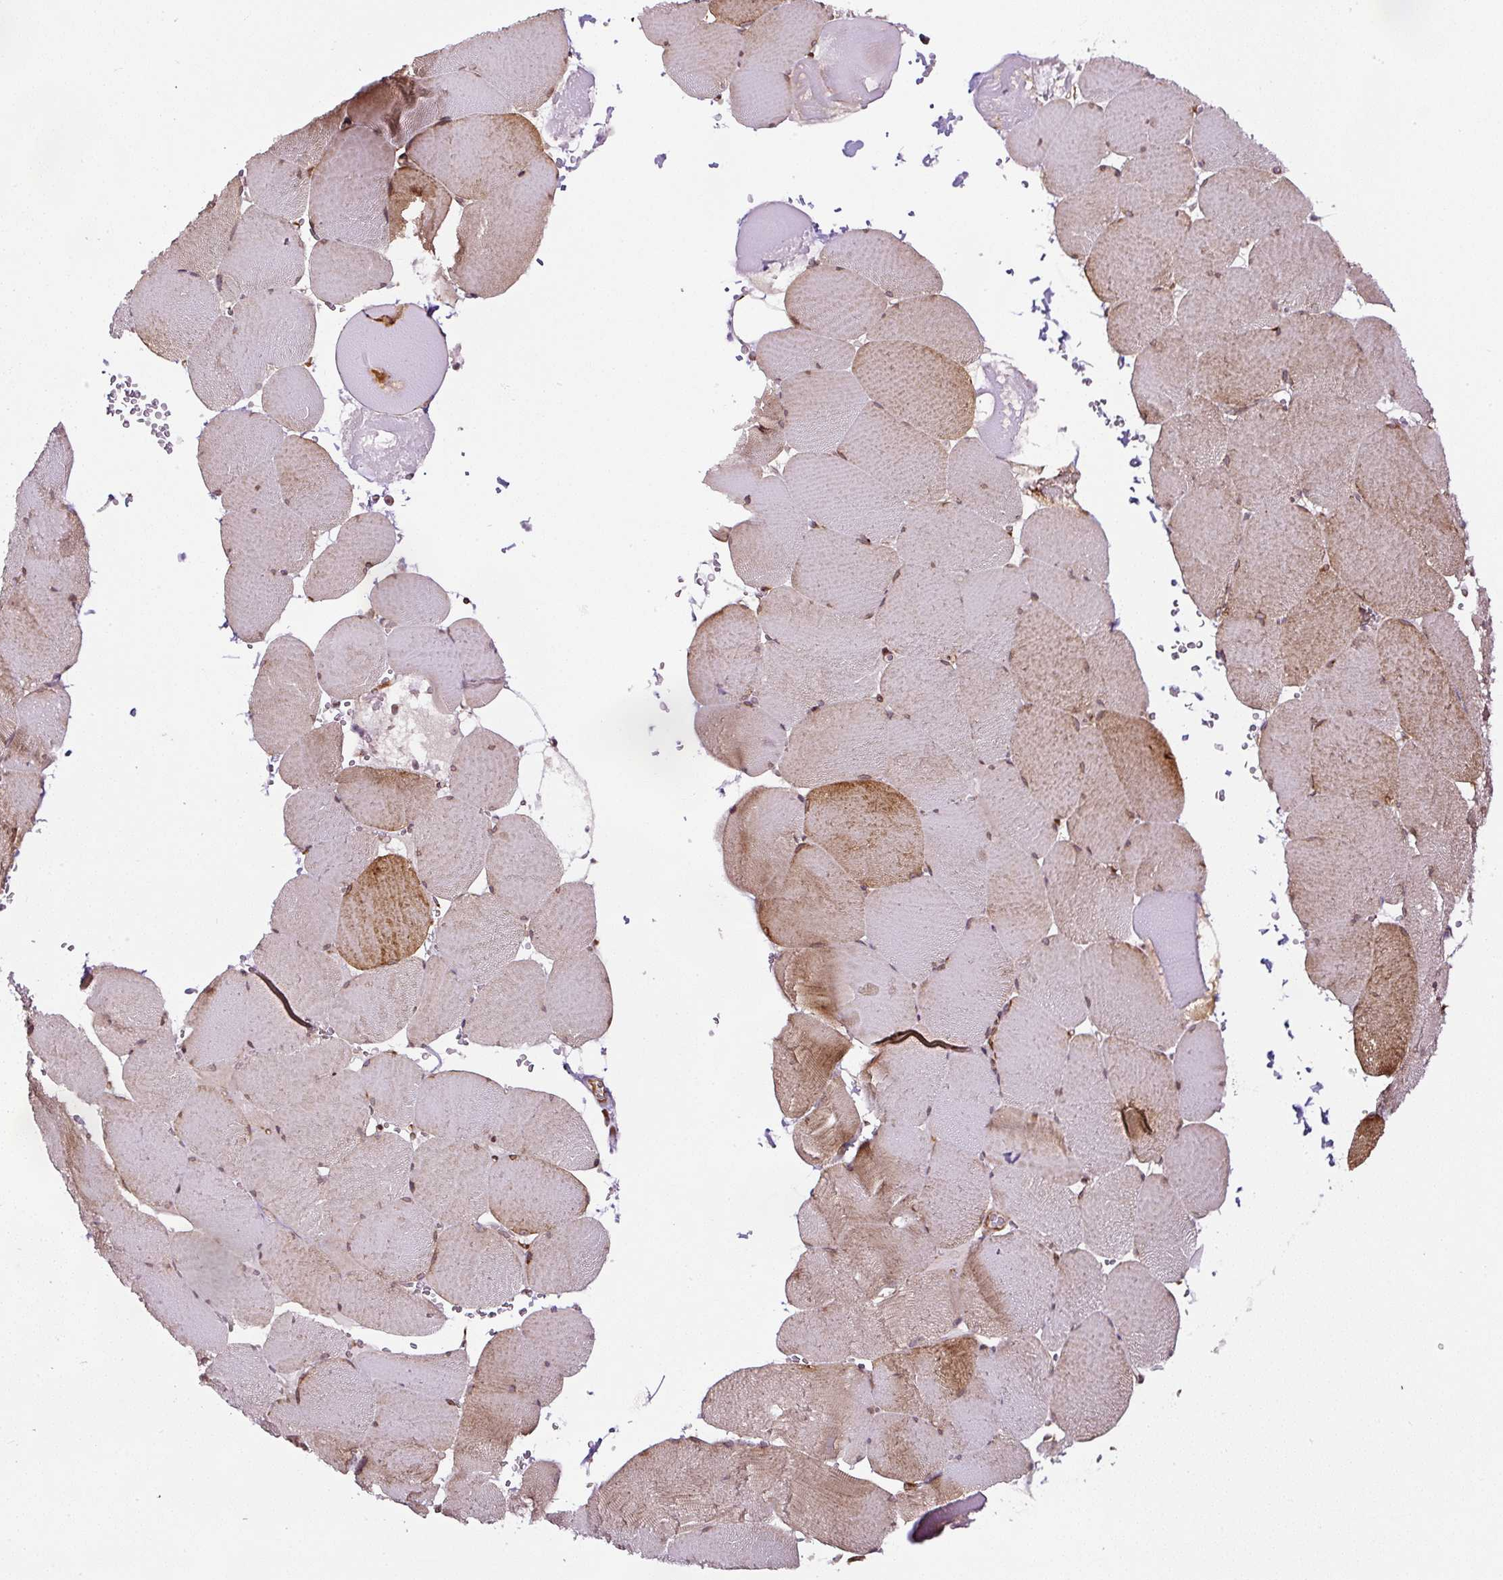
{"staining": {"intensity": "moderate", "quantity": "25%-75%", "location": "cytoplasmic/membranous"}, "tissue": "skeletal muscle", "cell_type": "Myocytes", "image_type": "normal", "snomed": [{"axis": "morphology", "description": "Normal tissue, NOS"}, {"axis": "topography", "description": "Skeletal muscle"}, {"axis": "topography", "description": "Head-Neck"}], "caption": "Immunohistochemistry (IHC) photomicrograph of benign skeletal muscle stained for a protein (brown), which exhibits medium levels of moderate cytoplasmic/membranous expression in about 25%-75% of myocytes.", "gene": "KDM4E", "patient": {"sex": "male", "age": 66}}